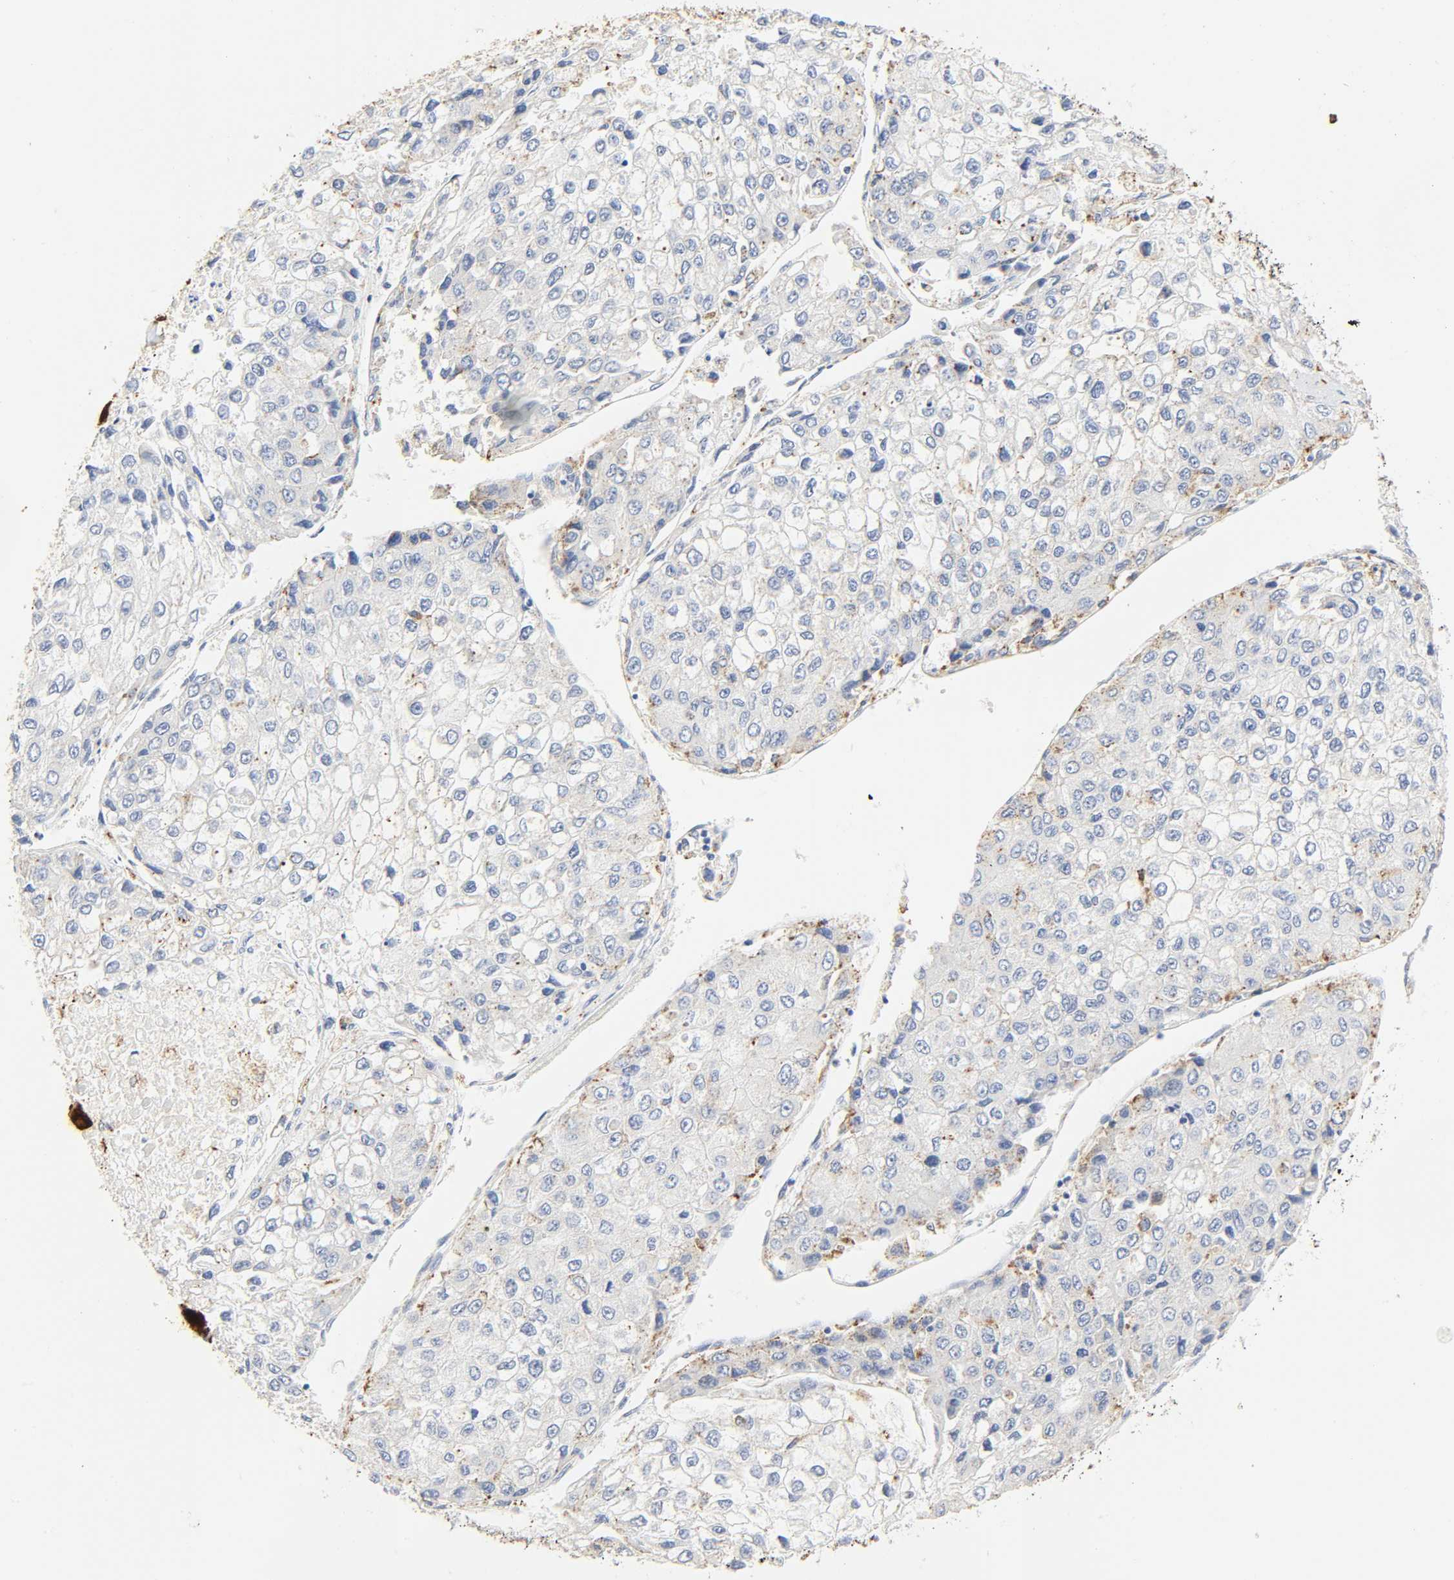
{"staining": {"intensity": "negative", "quantity": "none", "location": "none"}, "tissue": "liver cancer", "cell_type": "Tumor cells", "image_type": "cancer", "snomed": [{"axis": "morphology", "description": "Carcinoma, Hepatocellular, NOS"}, {"axis": "topography", "description": "Liver"}], "caption": "Protein analysis of liver hepatocellular carcinoma shows no significant positivity in tumor cells.", "gene": "CAMK2A", "patient": {"sex": "female", "age": 66}}